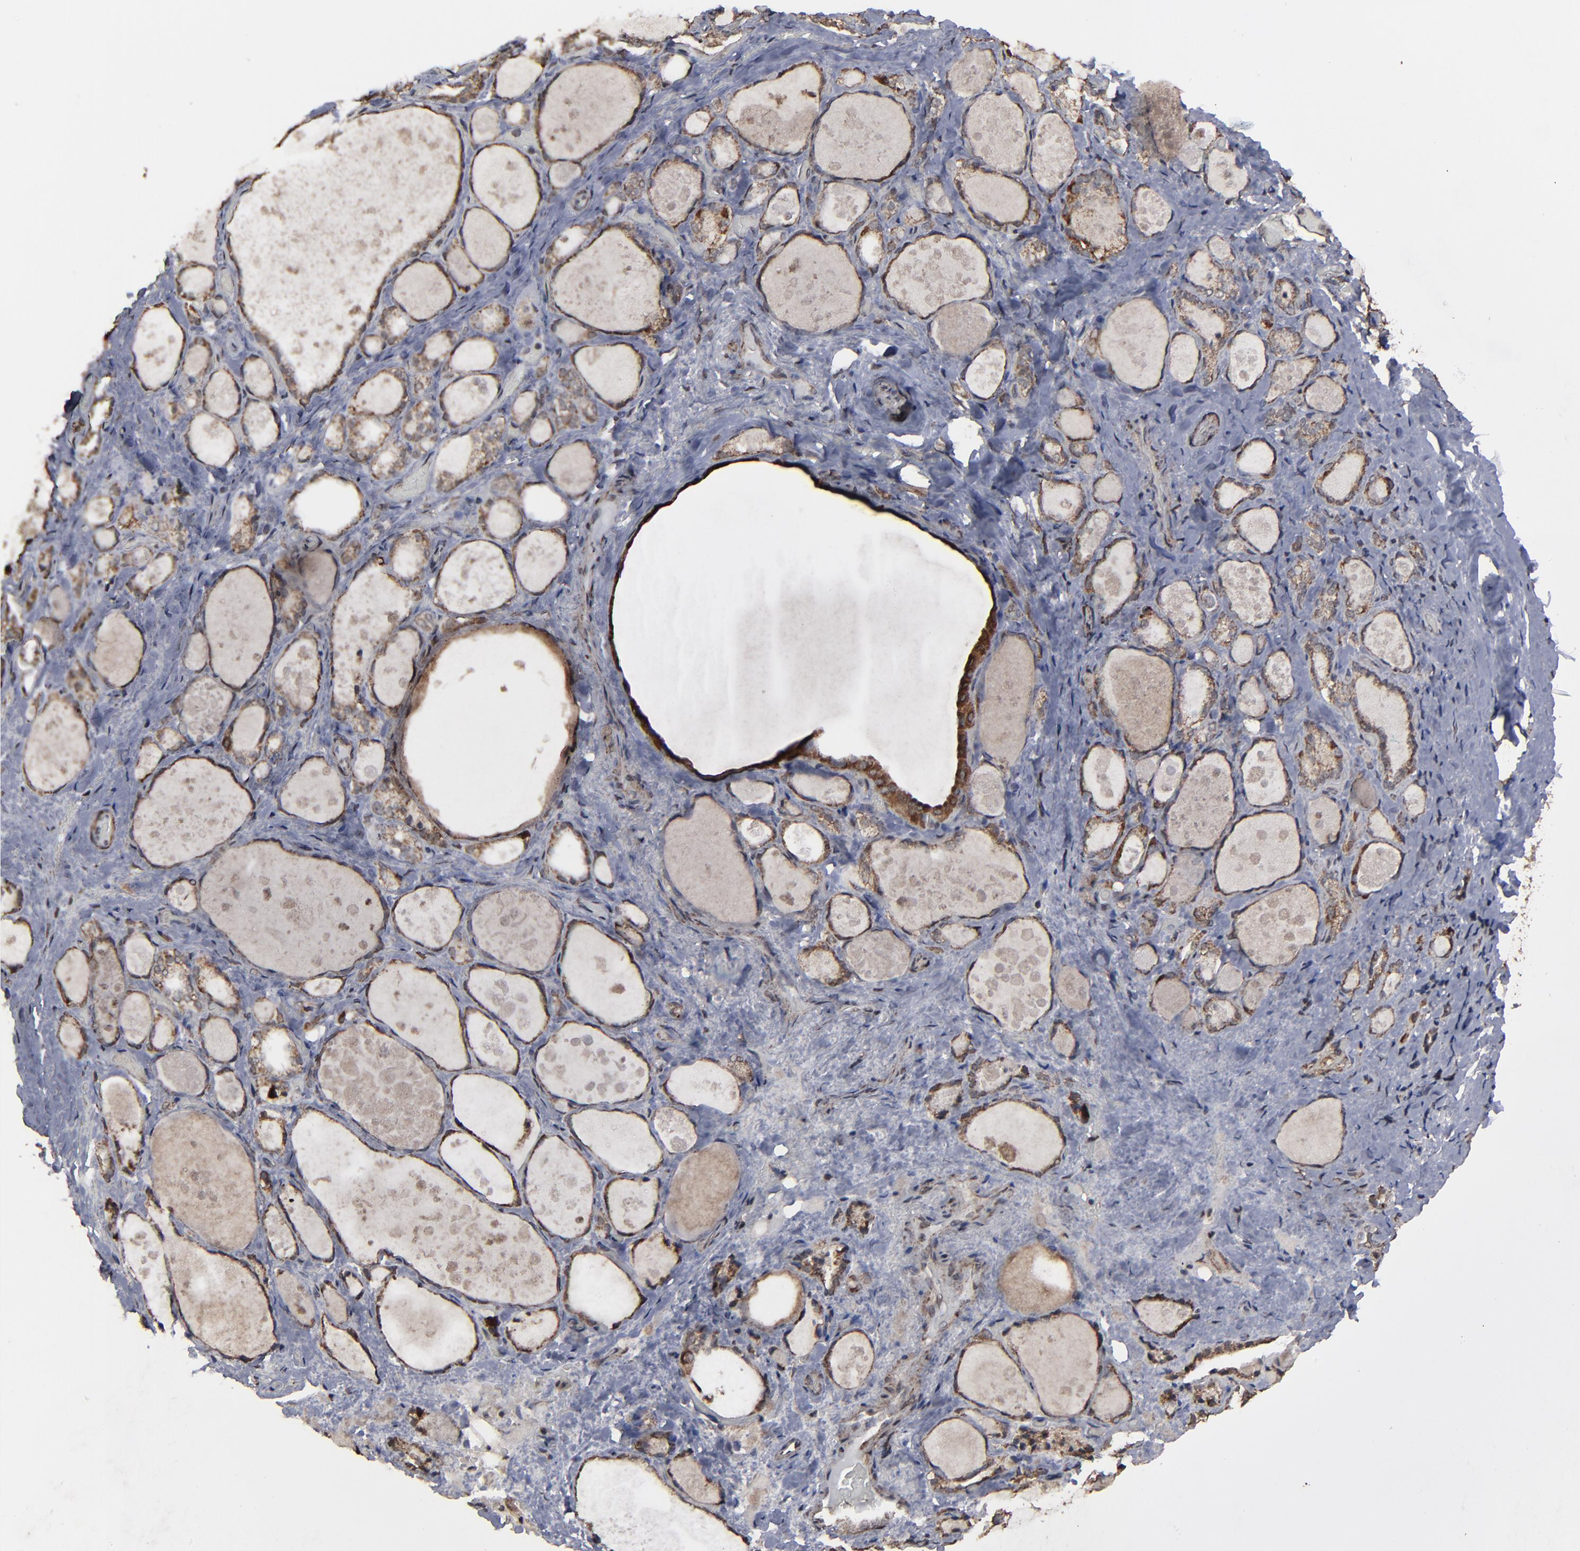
{"staining": {"intensity": "weak", "quantity": ">75%", "location": "cytoplasmic/membranous"}, "tissue": "thyroid gland", "cell_type": "Glandular cells", "image_type": "normal", "snomed": [{"axis": "morphology", "description": "Normal tissue, NOS"}, {"axis": "topography", "description": "Thyroid gland"}], "caption": "Immunohistochemistry (IHC) staining of normal thyroid gland, which exhibits low levels of weak cytoplasmic/membranous positivity in about >75% of glandular cells indicating weak cytoplasmic/membranous protein positivity. The staining was performed using DAB (3,3'-diaminobenzidine) (brown) for protein detection and nuclei were counterstained in hematoxylin (blue).", "gene": "BNIP3", "patient": {"sex": "female", "age": 75}}